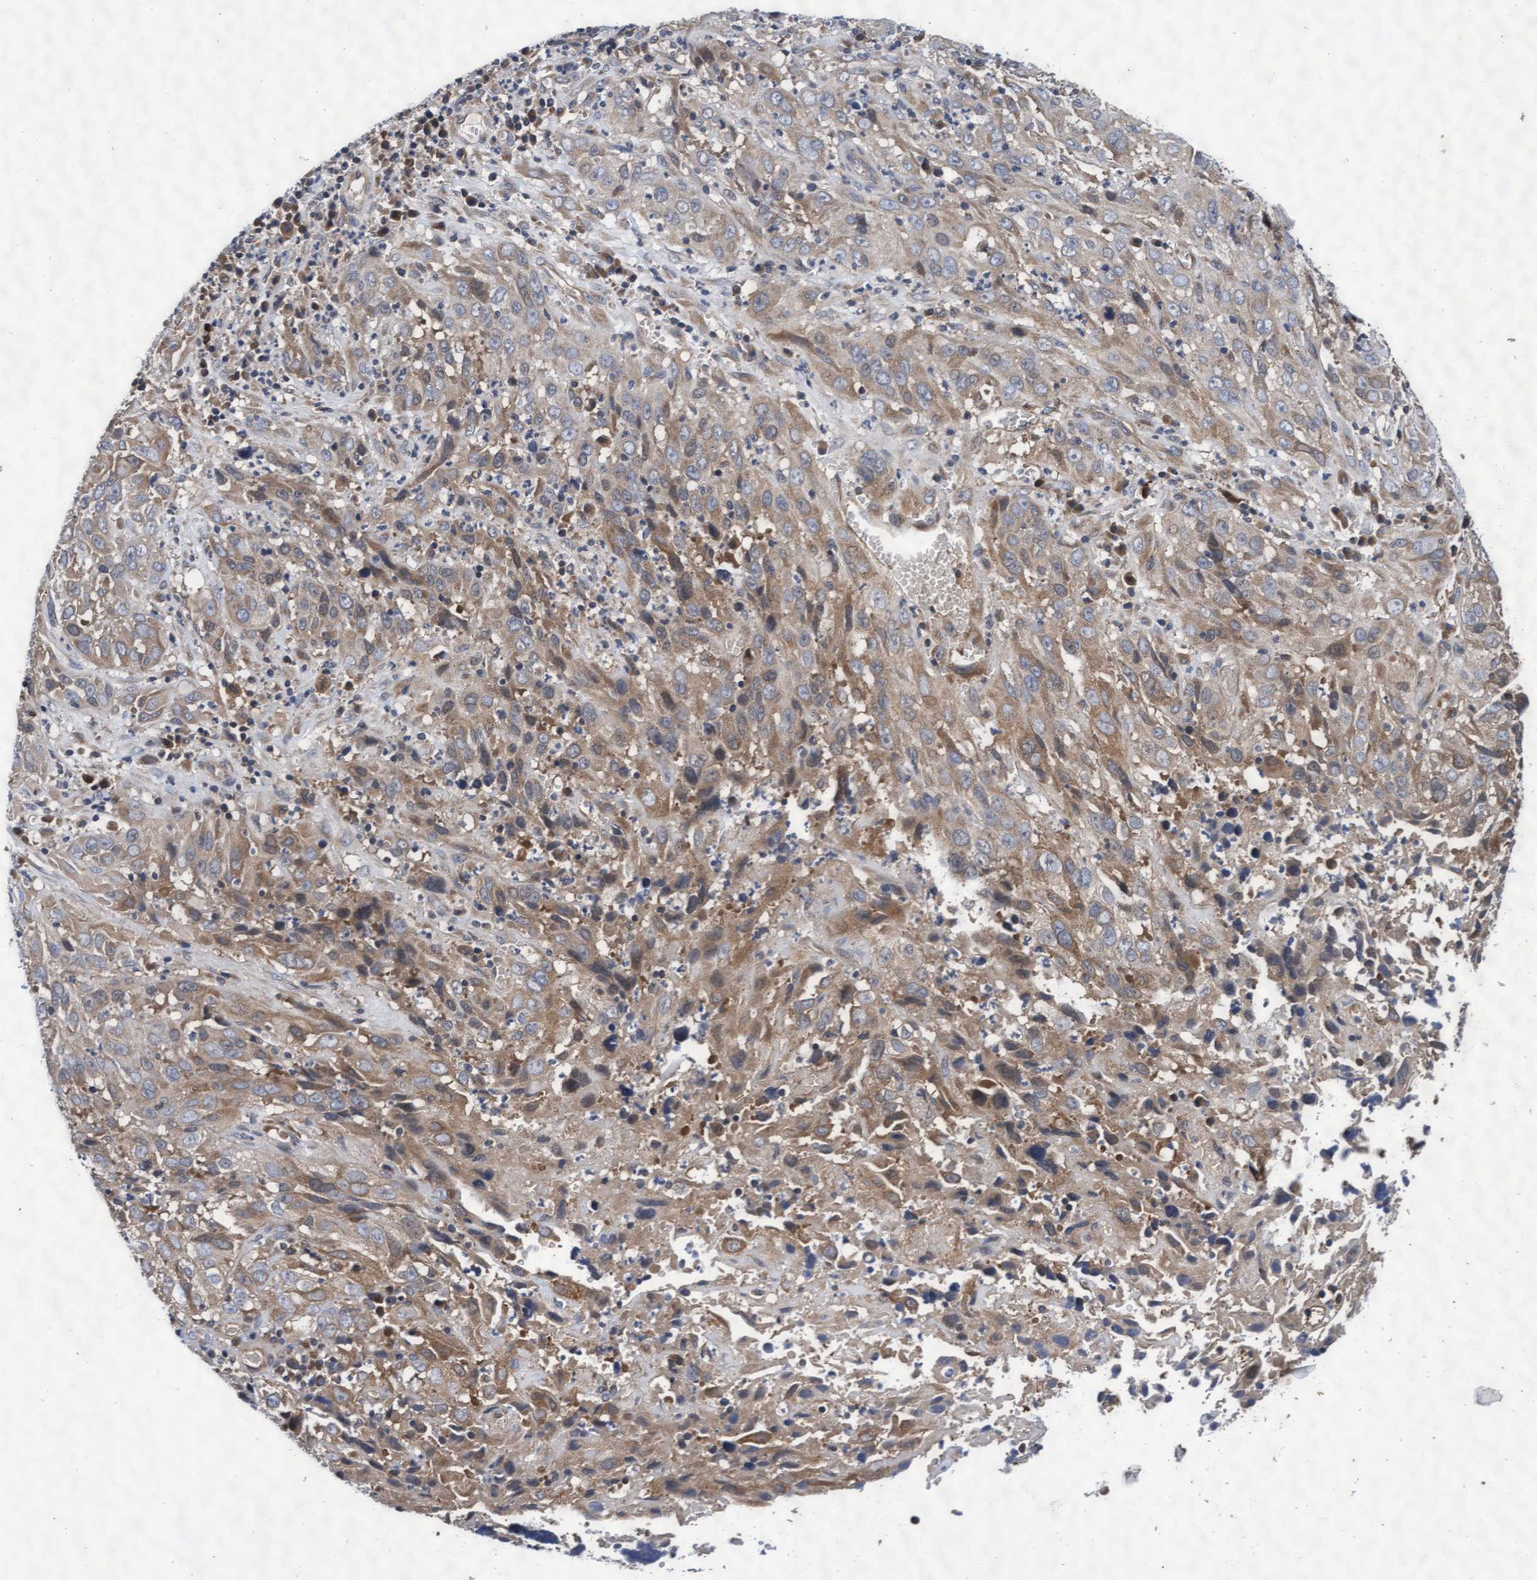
{"staining": {"intensity": "weak", "quantity": "25%-75%", "location": "cytoplasmic/membranous"}, "tissue": "cervical cancer", "cell_type": "Tumor cells", "image_type": "cancer", "snomed": [{"axis": "morphology", "description": "Squamous cell carcinoma, NOS"}, {"axis": "topography", "description": "Cervix"}], "caption": "Protein expression analysis of human cervical squamous cell carcinoma reveals weak cytoplasmic/membranous positivity in about 25%-75% of tumor cells.", "gene": "EFCAB13", "patient": {"sex": "female", "age": 32}}